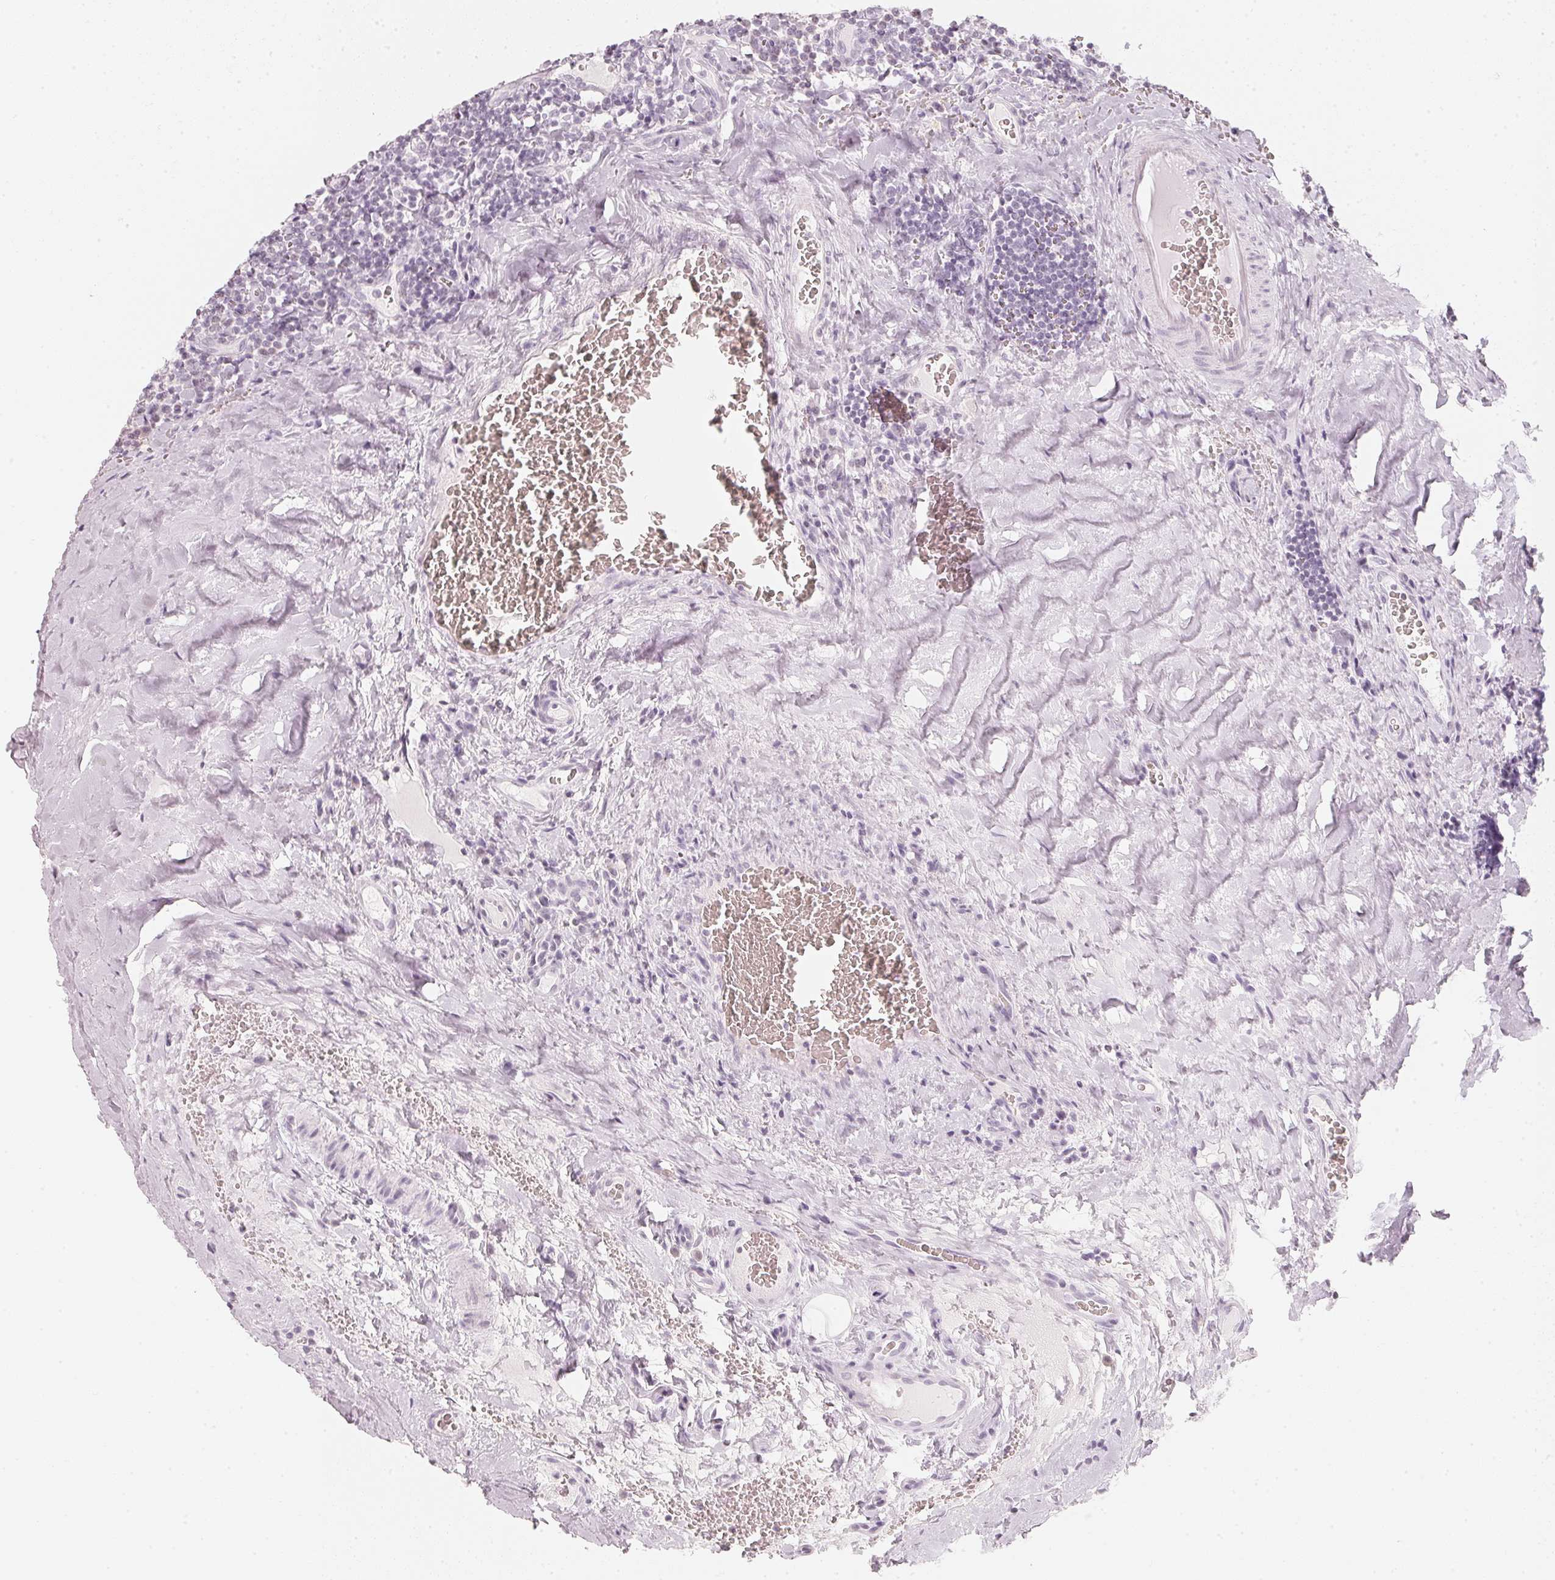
{"staining": {"intensity": "negative", "quantity": "none", "location": "none"}, "tissue": "tonsil", "cell_type": "Germinal center cells", "image_type": "normal", "snomed": [{"axis": "morphology", "description": "Normal tissue, NOS"}, {"axis": "morphology", "description": "Inflammation, NOS"}, {"axis": "topography", "description": "Tonsil"}], "caption": "High magnification brightfield microscopy of normal tonsil stained with DAB (brown) and counterstained with hematoxylin (blue): germinal center cells show no significant staining.", "gene": "SLC22A8", "patient": {"sex": "female", "age": 31}}